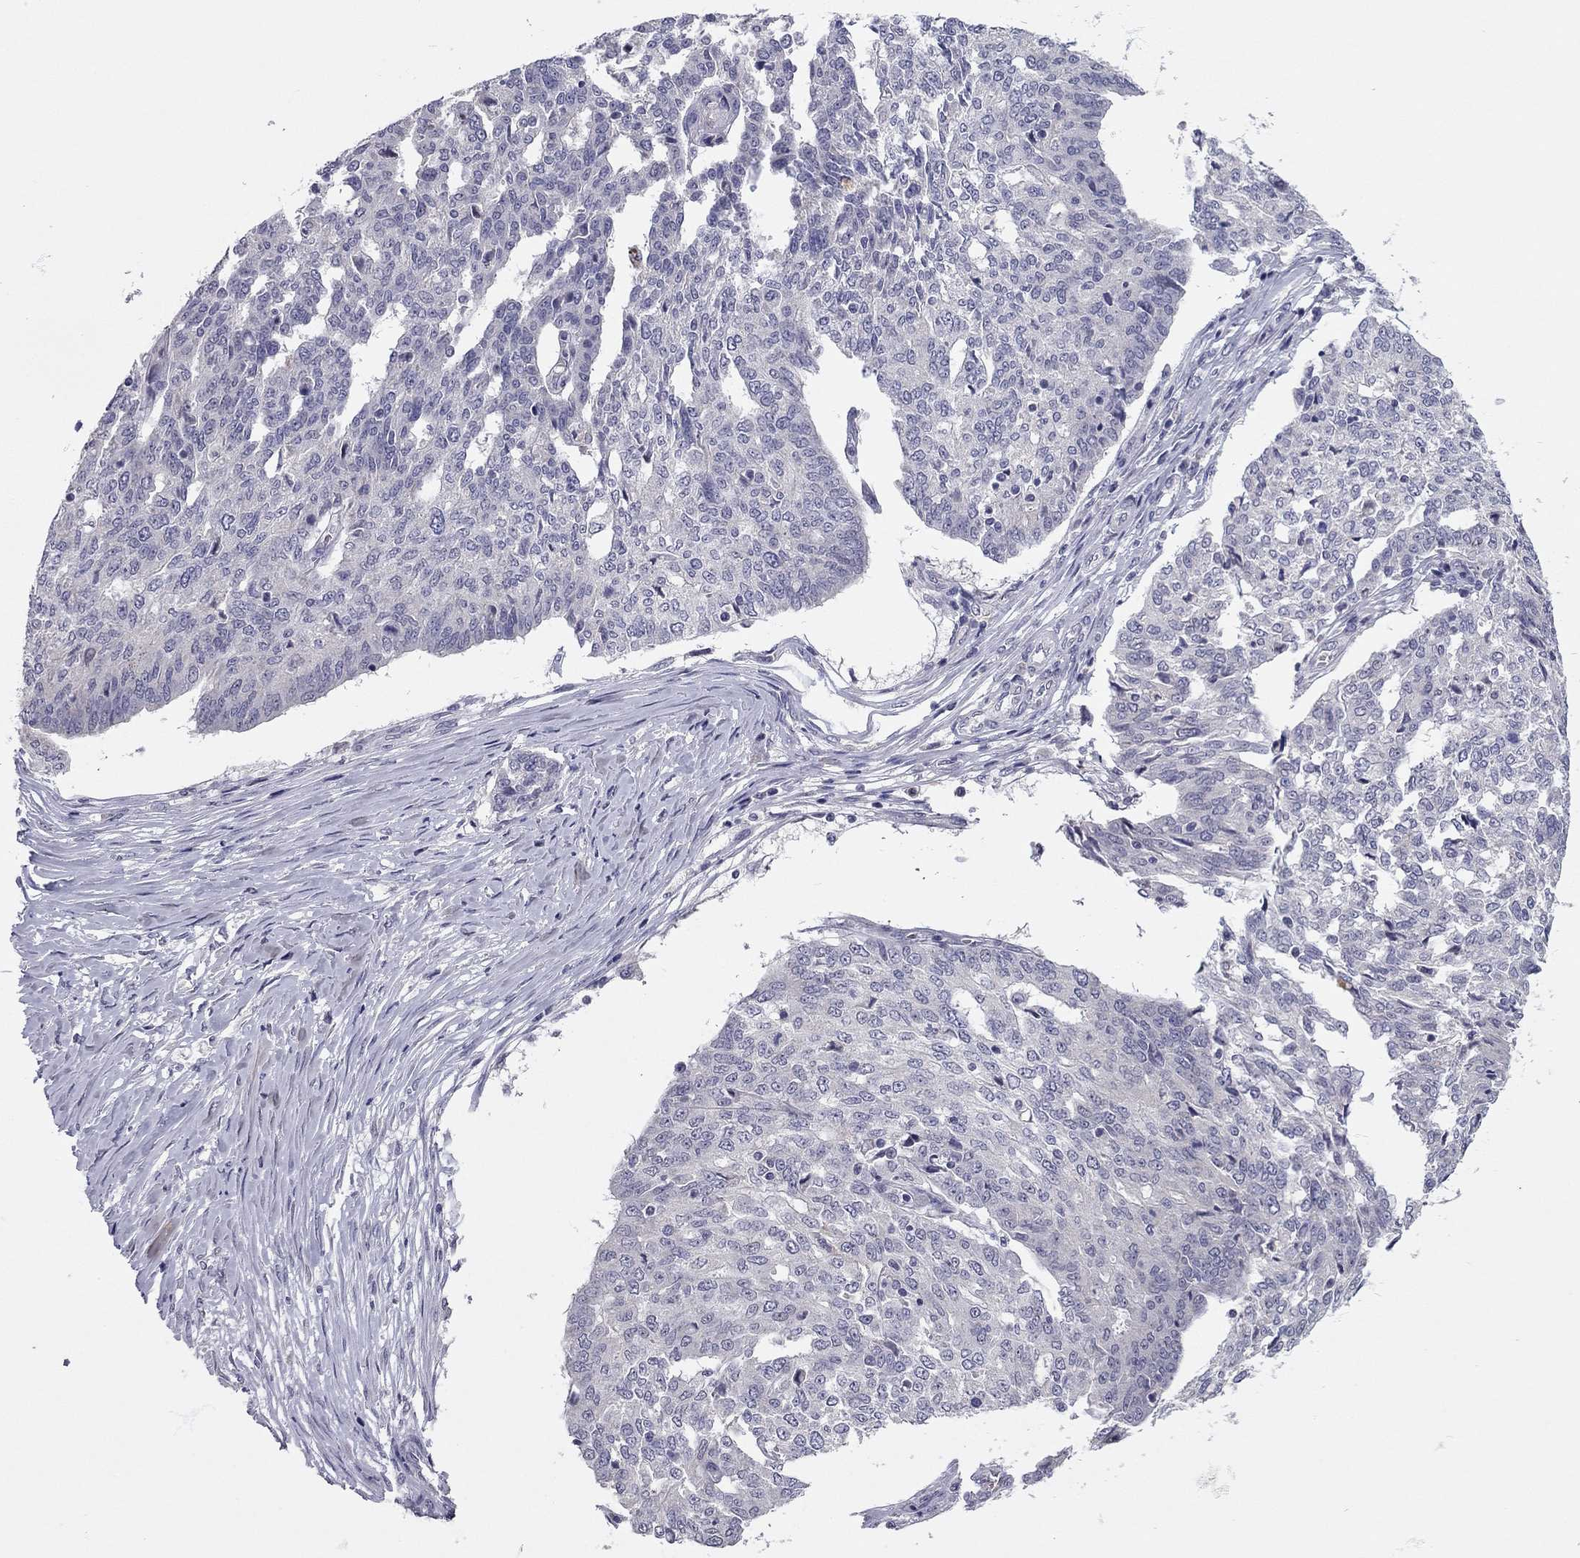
{"staining": {"intensity": "negative", "quantity": "none", "location": "none"}, "tissue": "ovarian cancer", "cell_type": "Tumor cells", "image_type": "cancer", "snomed": [{"axis": "morphology", "description": "Cystadenocarcinoma, serous, NOS"}, {"axis": "topography", "description": "Ovary"}], "caption": "An IHC photomicrograph of ovarian cancer (serous cystadenocarcinoma) is shown. There is no staining in tumor cells of ovarian cancer (serous cystadenocarcinoma).", "gene": "SCARB1", "patient": {"sex": "female", "age": 67}}